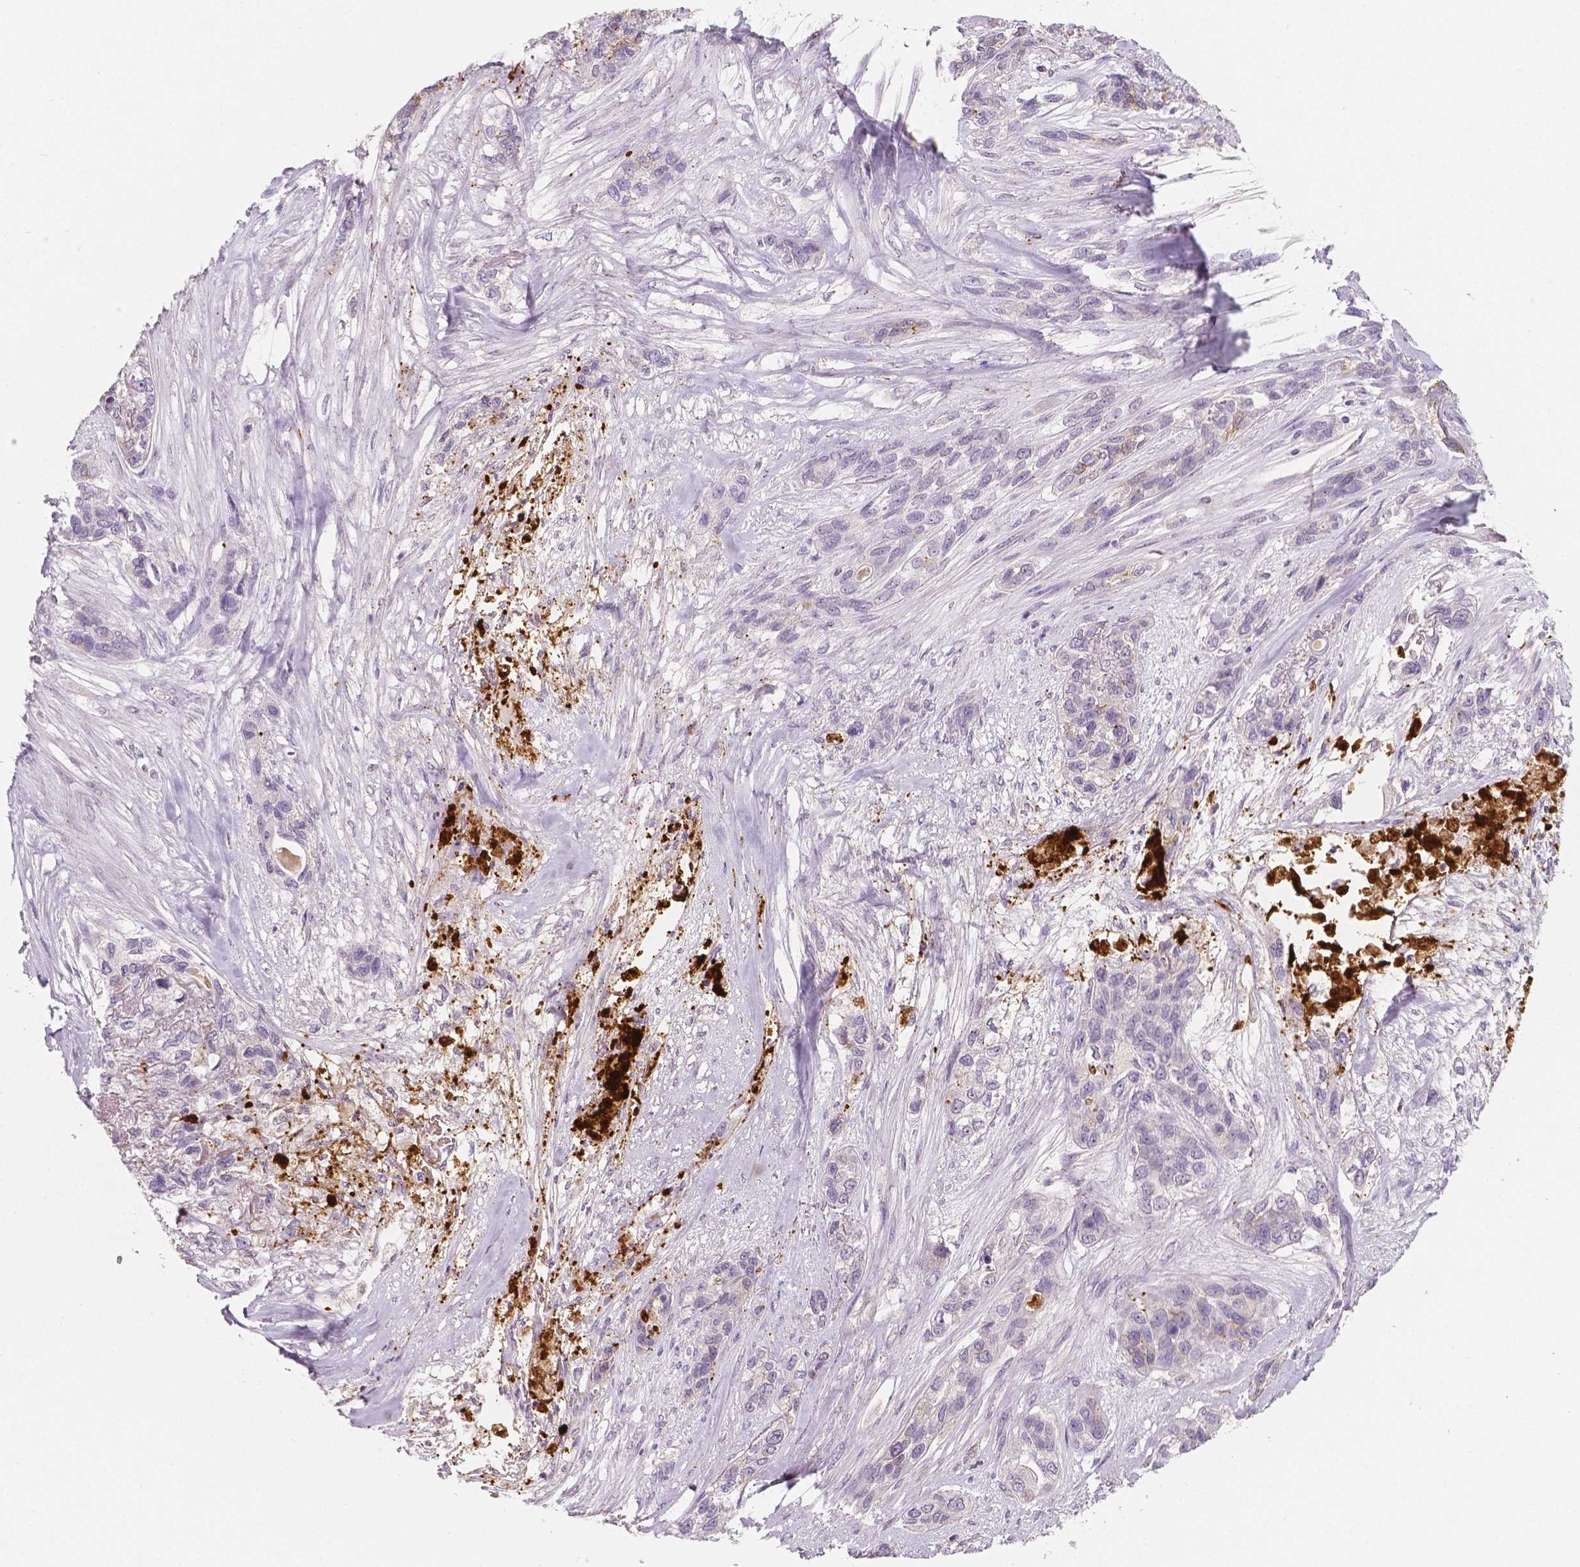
{"staining": {"intensity": "negative", "quantity": "none", "location": "none"}, "tissue": "lung cancer", "cell_type": "Tumor cells", "image_type": "cancer", "snomed": [{"axis": "morphology", "description": "Squamous cell carcinoma, NOS"}, {"axis": "topography", "description": "Lung"}], "caption": "High power microscopy histopathology image of an immunohistochemistry (IHC) image of lung squamous cell carcinoma, revealing no significant staining in tumor cells.", "gene": "APOA4", "patient": {"sex": "female", "age": 70}}